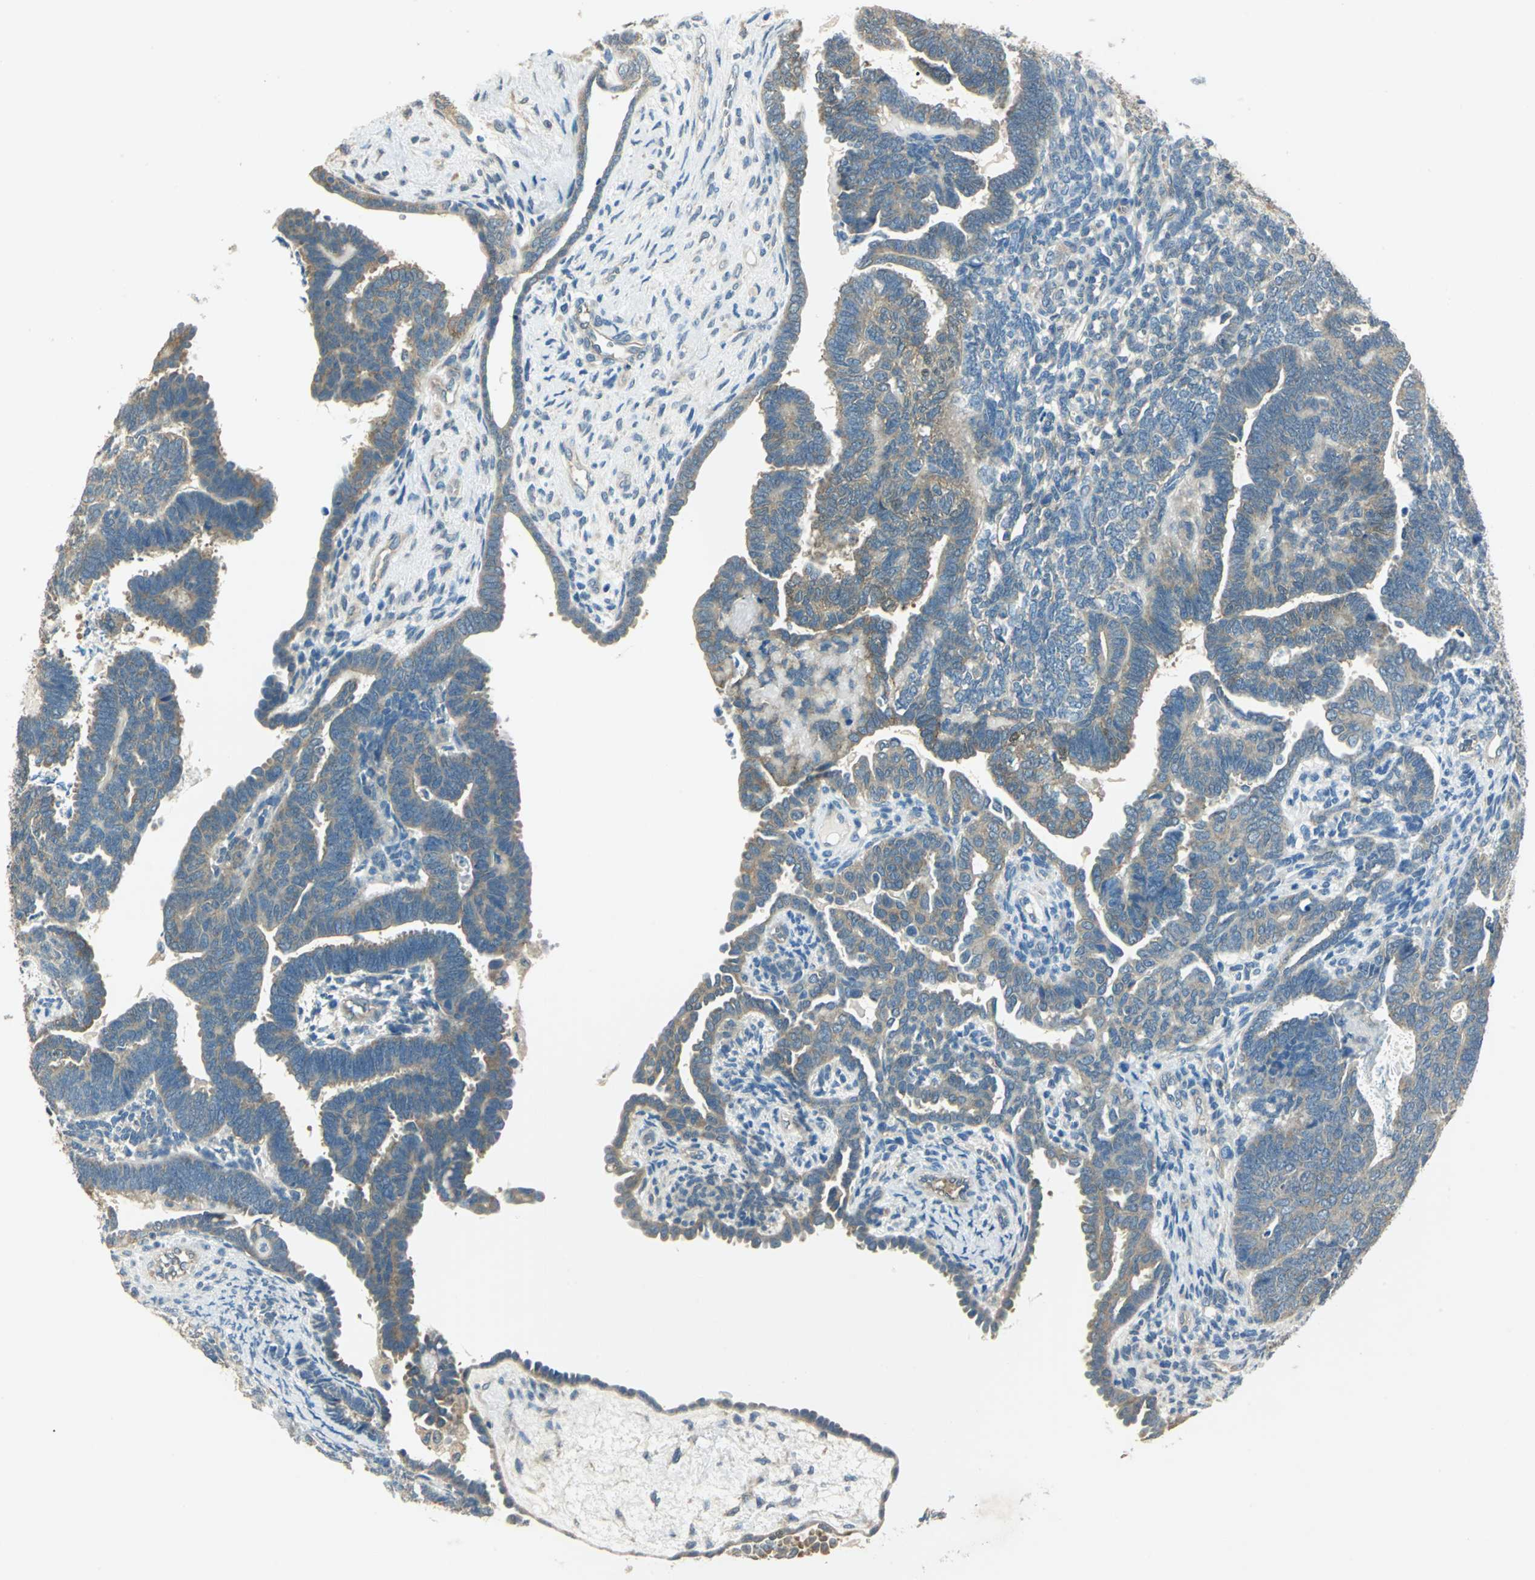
{"staining": {"intensity": "moderate", "quantity": "<25%", "location": "cytoplasmic/membranous"}, "tissue": "endometrial cancer", "cell_type": "Tumor cells", "image_type": "cancer", "snomed": [{"axis": "morphology", "description": "Neoplasm, malignant, NOS"}, {"axis": "topography", "description": "Endometrium"}], "caption": "Approximately <25% of tumor cells in endometrial cancer (malignant neoplasm) reveal moderate cytoplasmic/membranous protein expression as visualized by brown immunohistochemical staining.", "gene": "SHC2", "patient": {"sex": "female", "age": 74}}